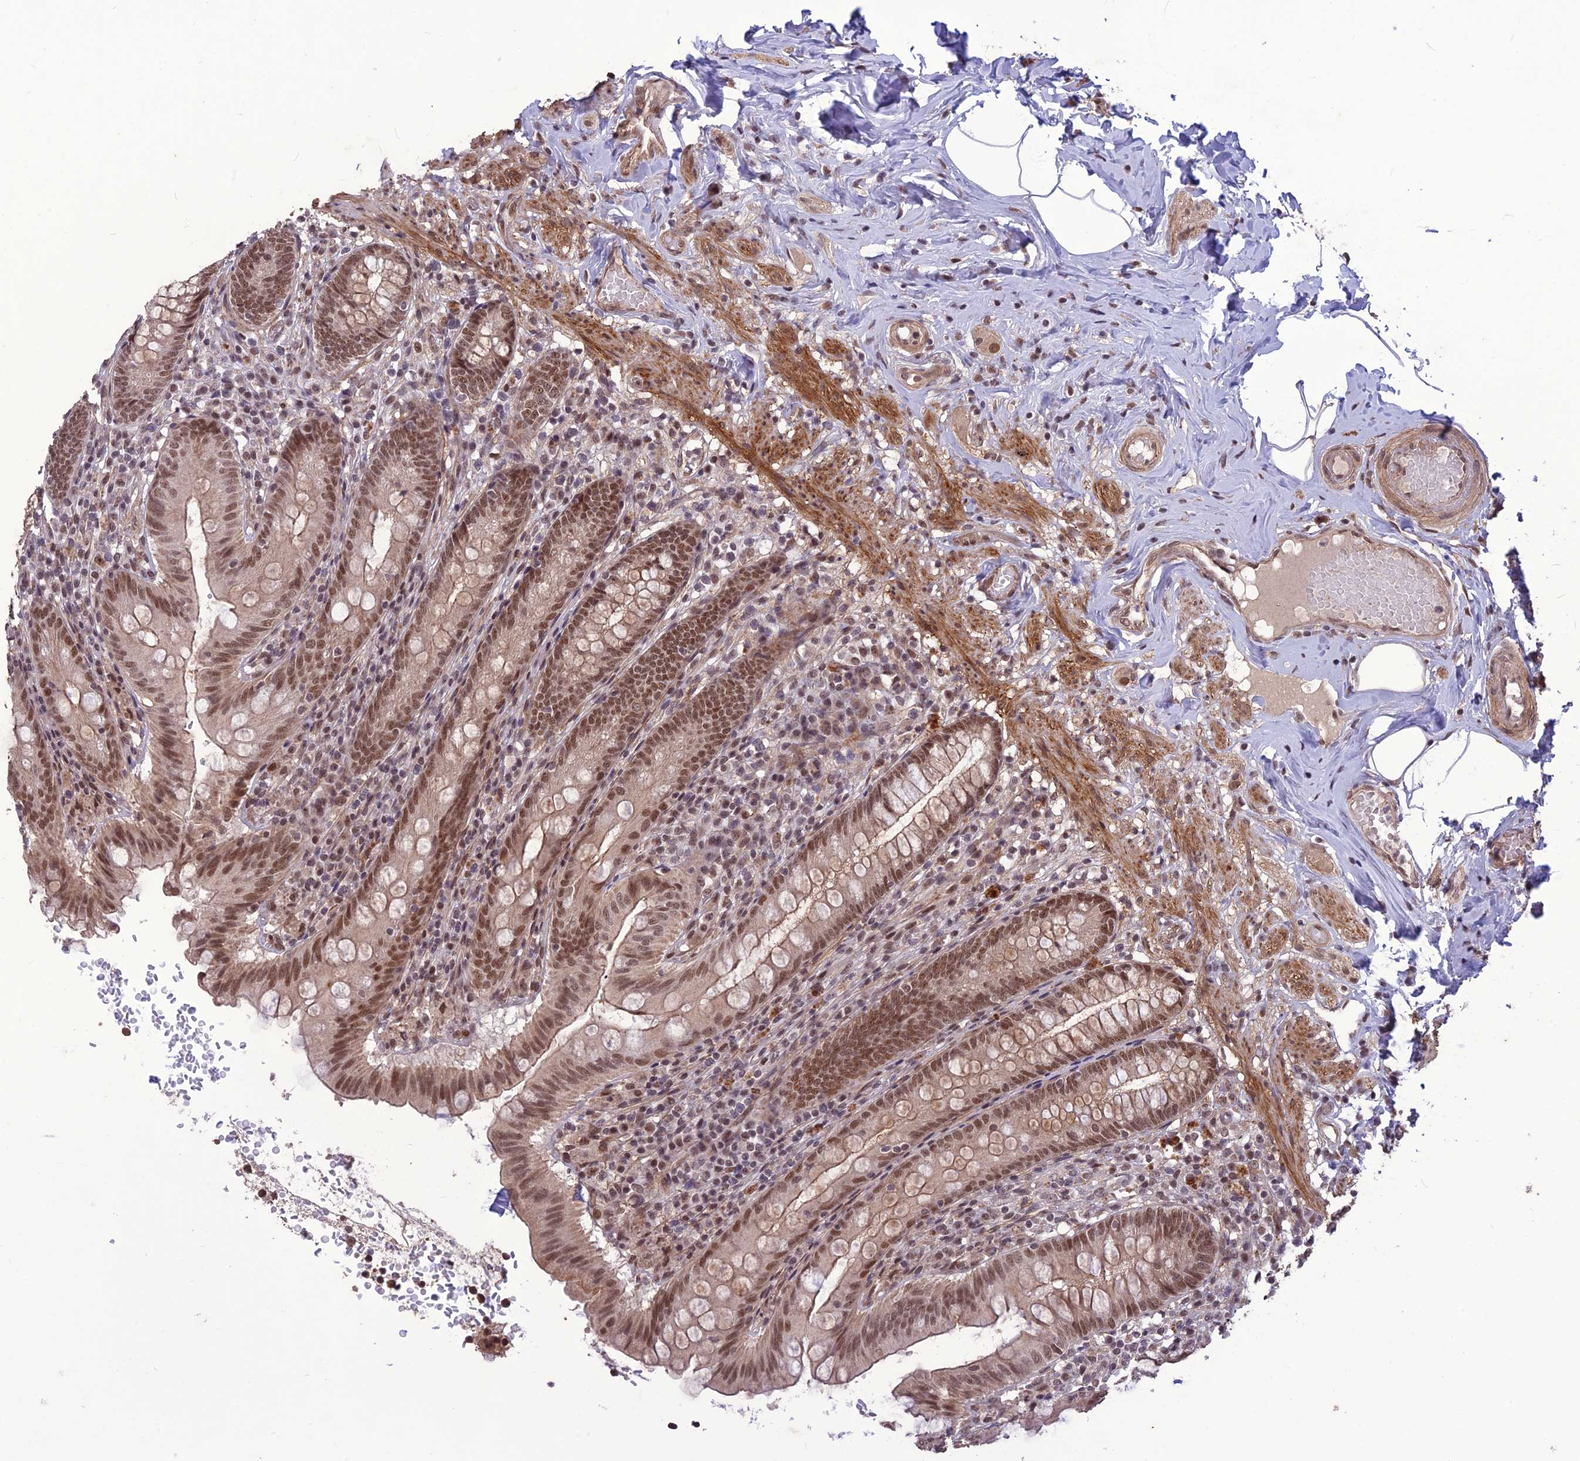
{"staining": {"intensity": "moderate", "quantity": ">75%", "location": "nuclear"}, "tissue": "appendix", "cell_type": "Glandular cells", "image_type": "normal", "snomed": [{"axis": "morphology", "description": "Normal tissue, NOS"}, {"axis": "topography", "description": "Appendix"}], "caption": "IHC (DAB) staining of unremarkable human appendix shows moderate nuclear protein staining in approximately >75% of glandular cells.", "gene": "DIS3", "patient": {"sex": "male", "age": 55}}